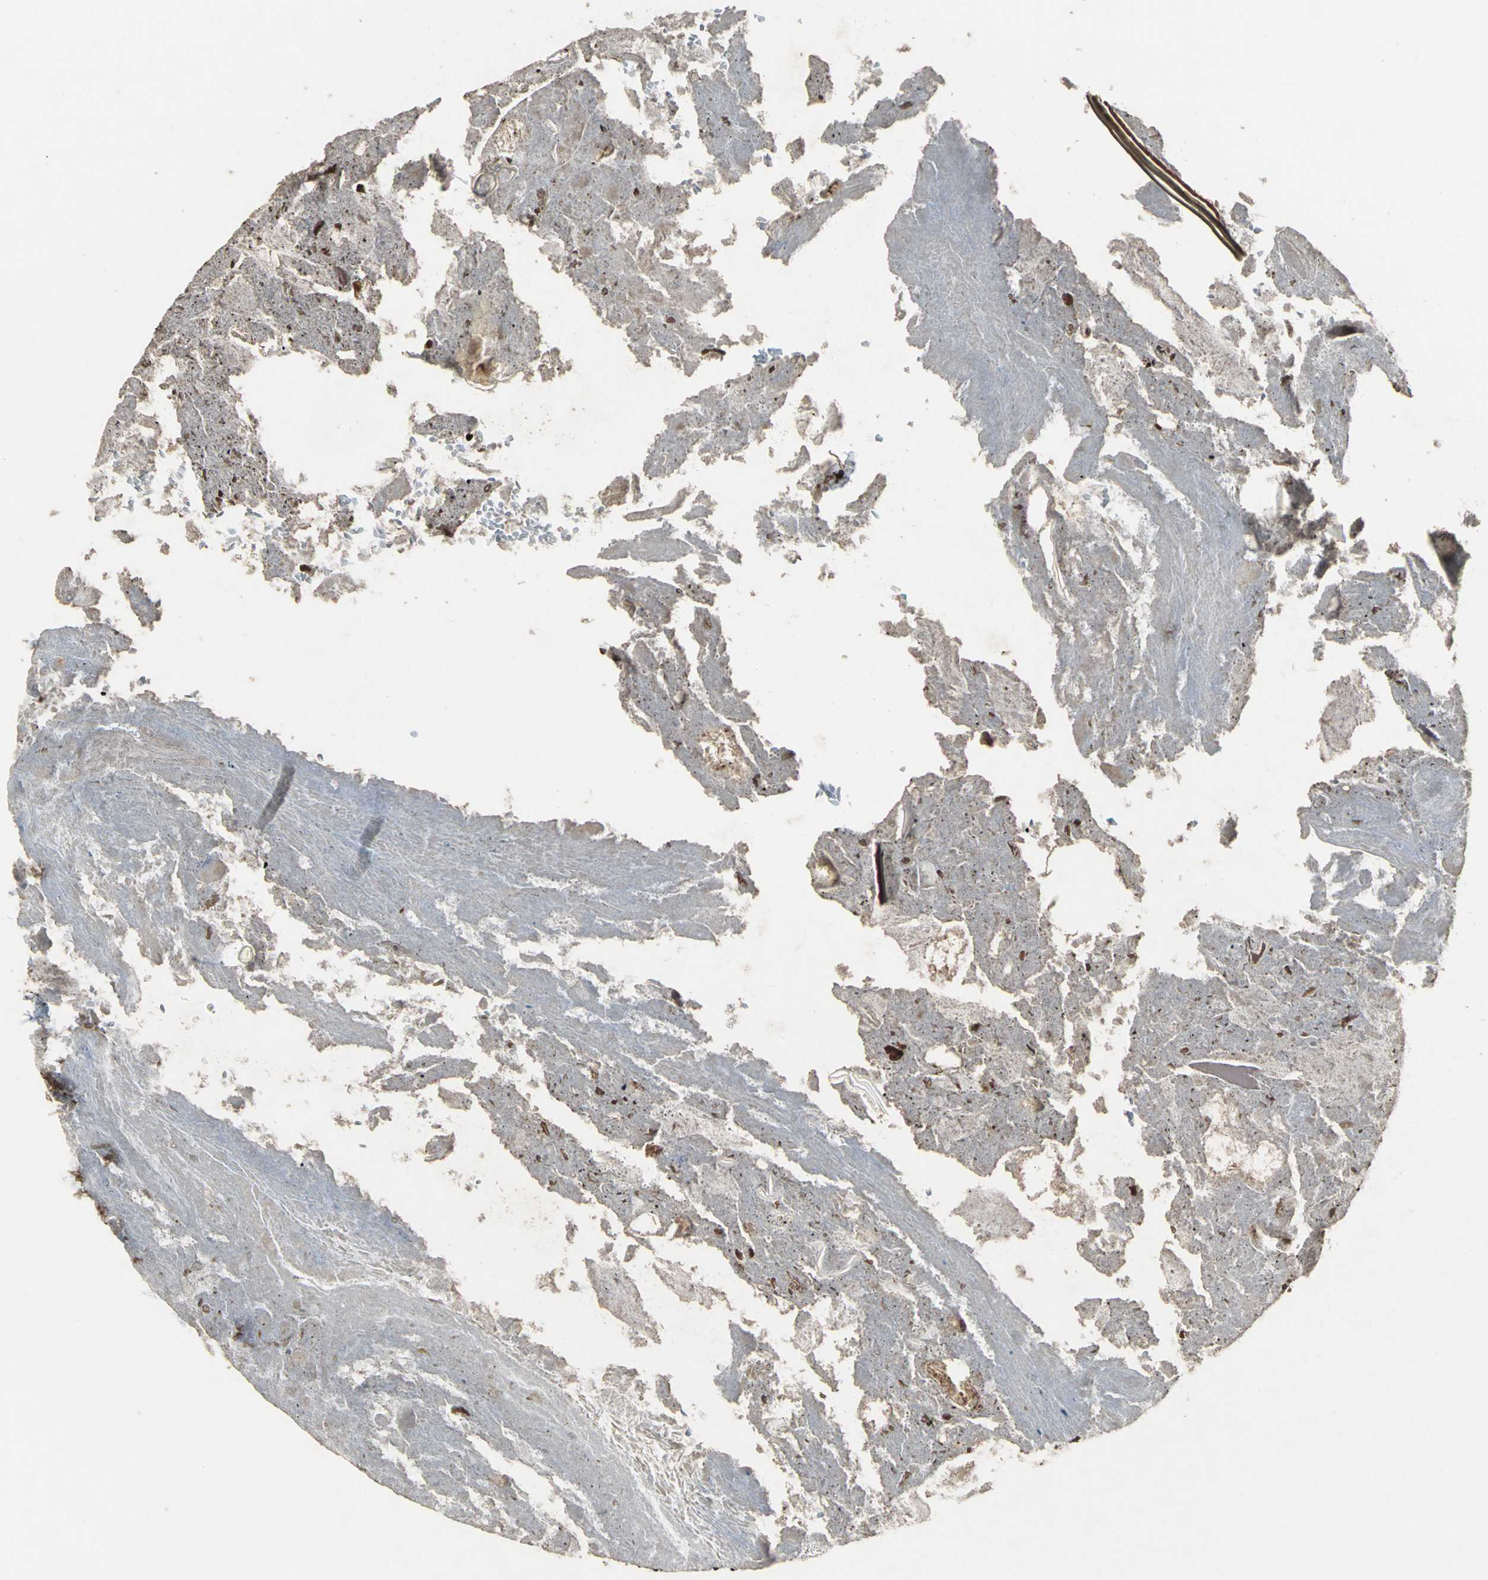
{"staining": {"intensity": "strong", "quantity": ">75%", "location": "nuclear"}, "tissue": "appendix", "cell_type": "Glandular cells", "image_type": "normal", "snomed": [{"axis": "morphology", "description": "Normal tissue, NOS"}, {"axis": "topography", "description": "Appendix"}], "caption": "A photomicrograph showing strong nuclear expression in approximately >75% of glandular cells in benign appendix, as visualized by brown immunohistochemical staining.", "gene": "APEX1", "patient": {"sex": "female", "age": 10}}